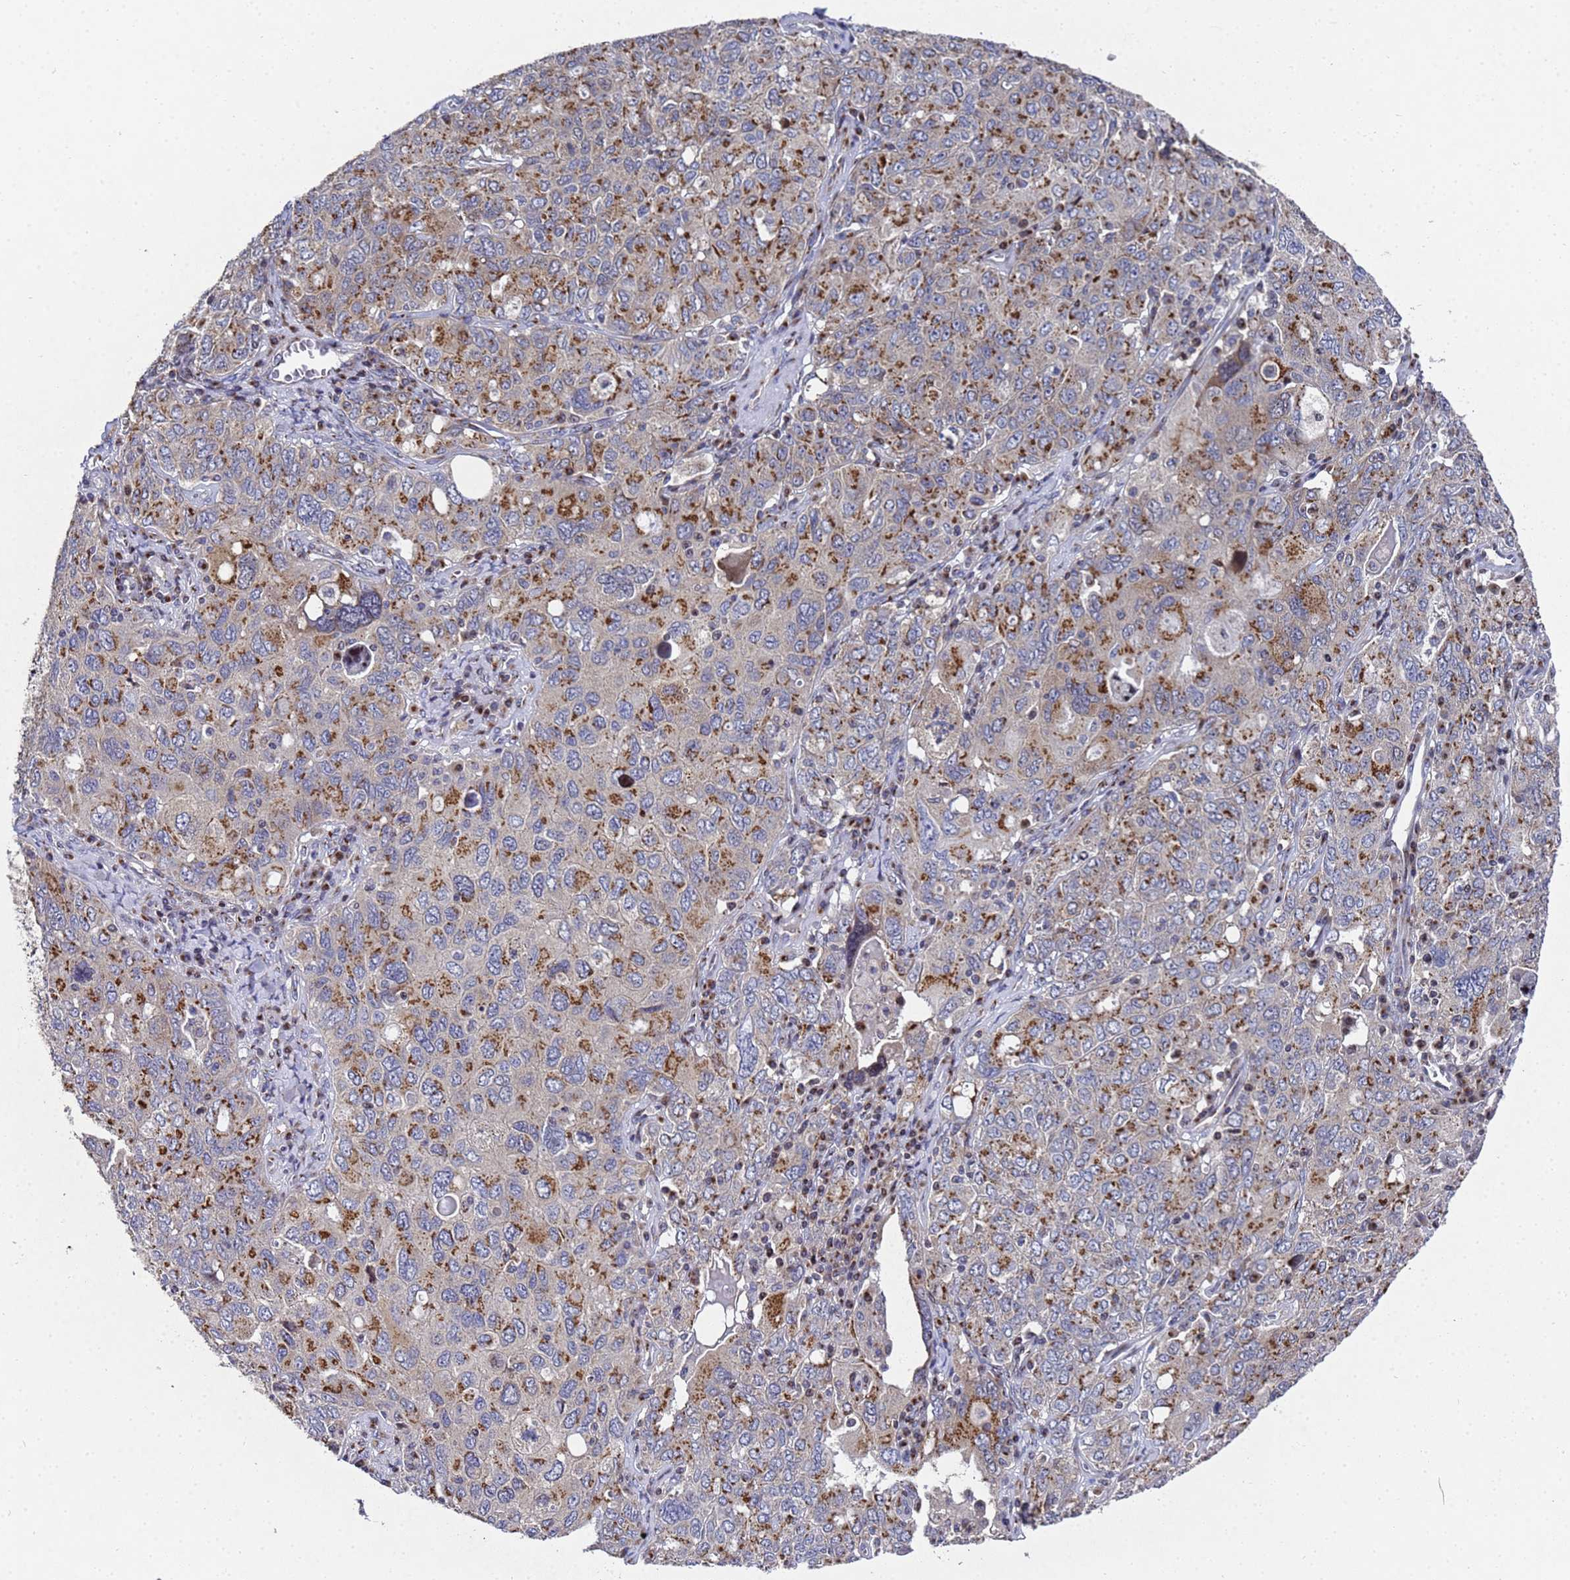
{"staining": {"intensity": "moderate", "quantity": ">75%", "location": "cytoplasmic/membranous"}, "tissue": "ovarian cancer", "cell_type": "Tumor cells", "image_type": "cancer", "snomed": [{"axis": "morphology", "description": "Carcinoma, endometroid"}, {"axis": "topography", "description": "Ovary"}], "caption": "About >75% of tumor cells in human ovarian cancer demonstrate moderate cytoplasmic/membranous protein positivity as visualized by brown immunohistochemical staining.", "gene": "NSUN6", "patient": {"sex": "female", "age": 62}}